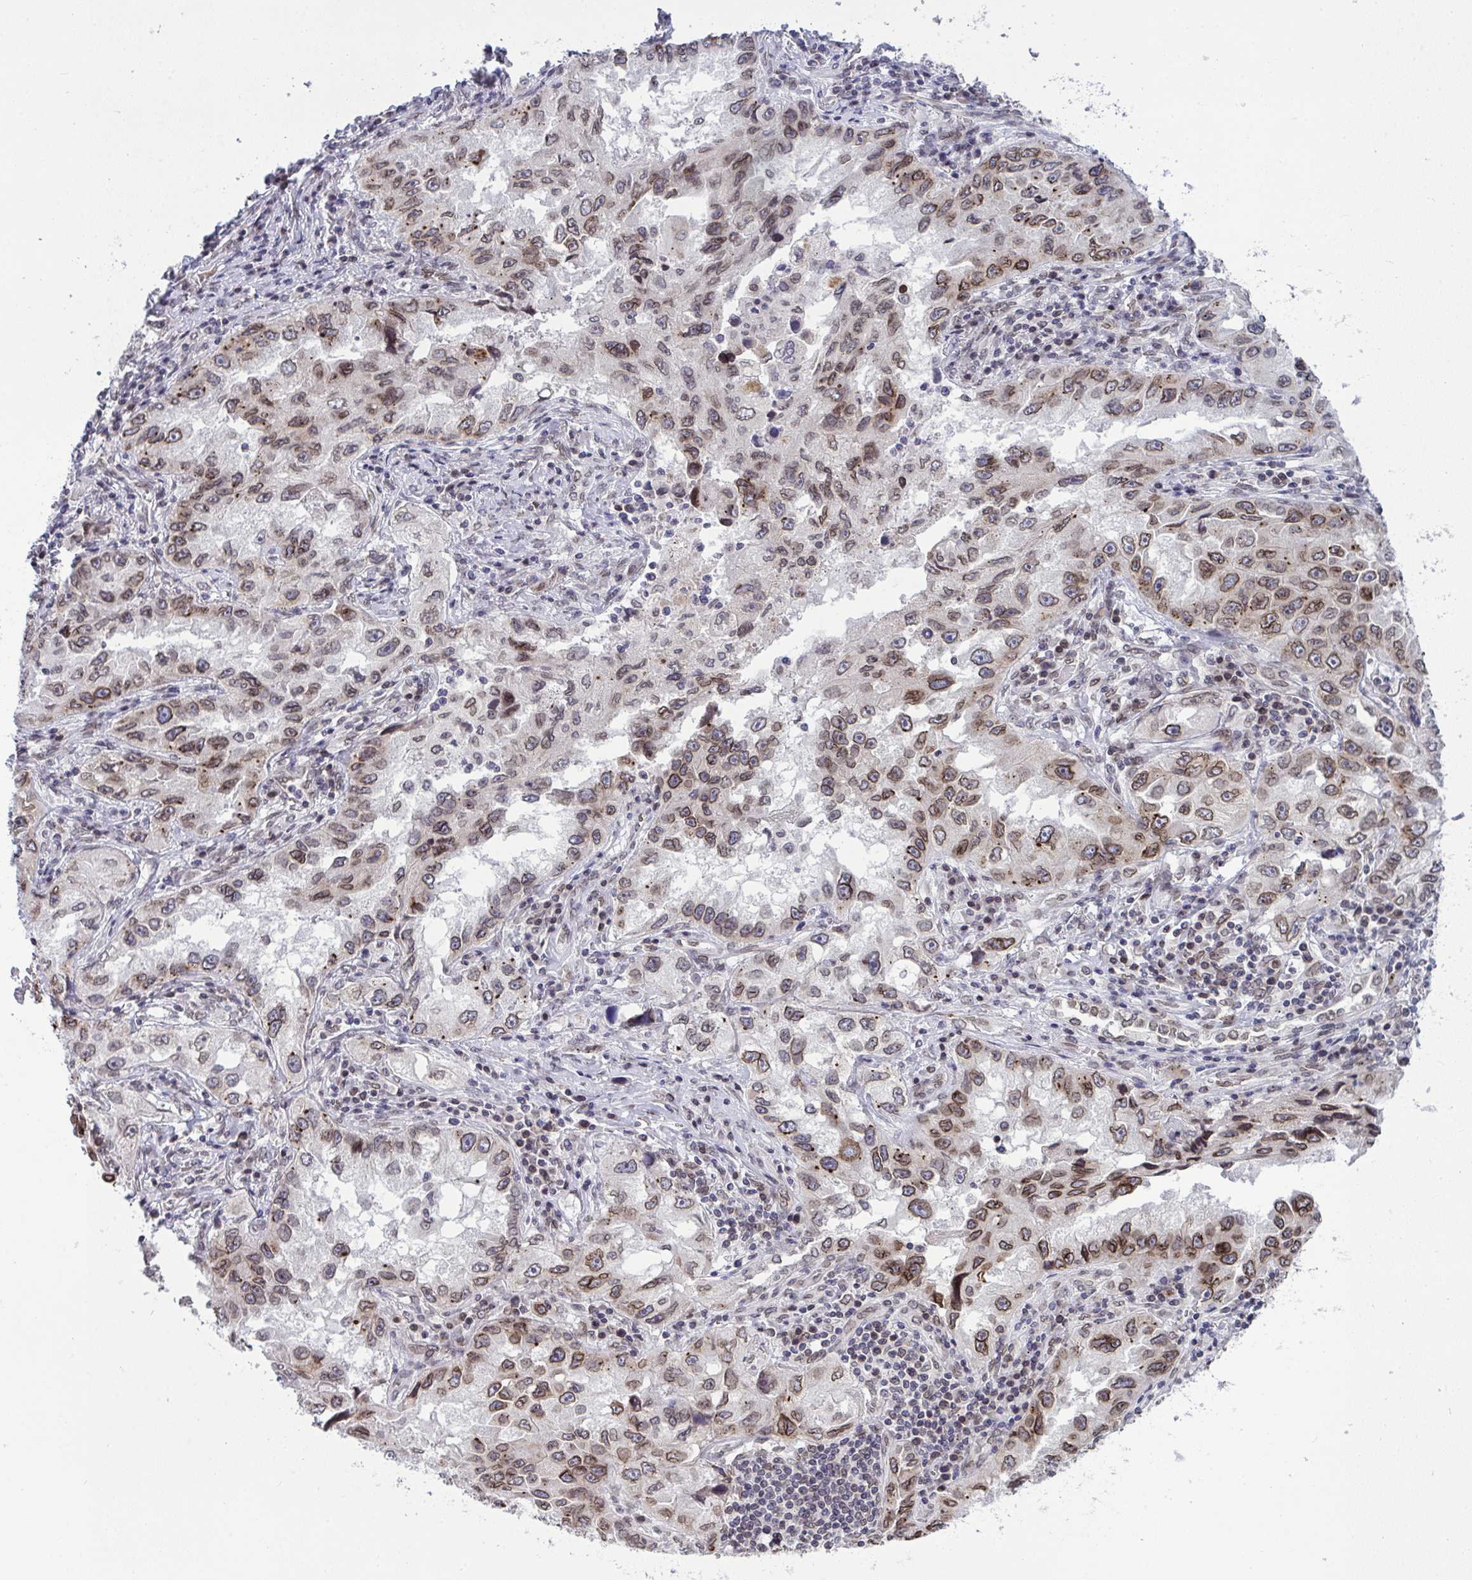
{"staining": {"intensity": "moderate", "quantity": ">75%", "location": "cytoplasmic/membranous,nuclear"}, "tissue": "lung cancer", "cell_type": "Tumor cells", "image_type": "cancer", "snomed": [{"axis": "morphology", "description": "Adenocarcinoma, NOS"}, {"axis": "topography", "description": "Lung"}], "caption": "IHC staining of lung cancer (adenocarcinoma), which reveals medium levels of moderate cytoplasmic/membranous and nuclear positivity in approximately >75% of tumor cells indicating moderate cytoplasmic/membranous and nuclear protein staining. The staining was performed using DAB (brown) for protein detection and nuclei were counterstained in hematoxylin (blue).", "gene": "RANBP2", "patient": {"sex": "female", "age": 73}}